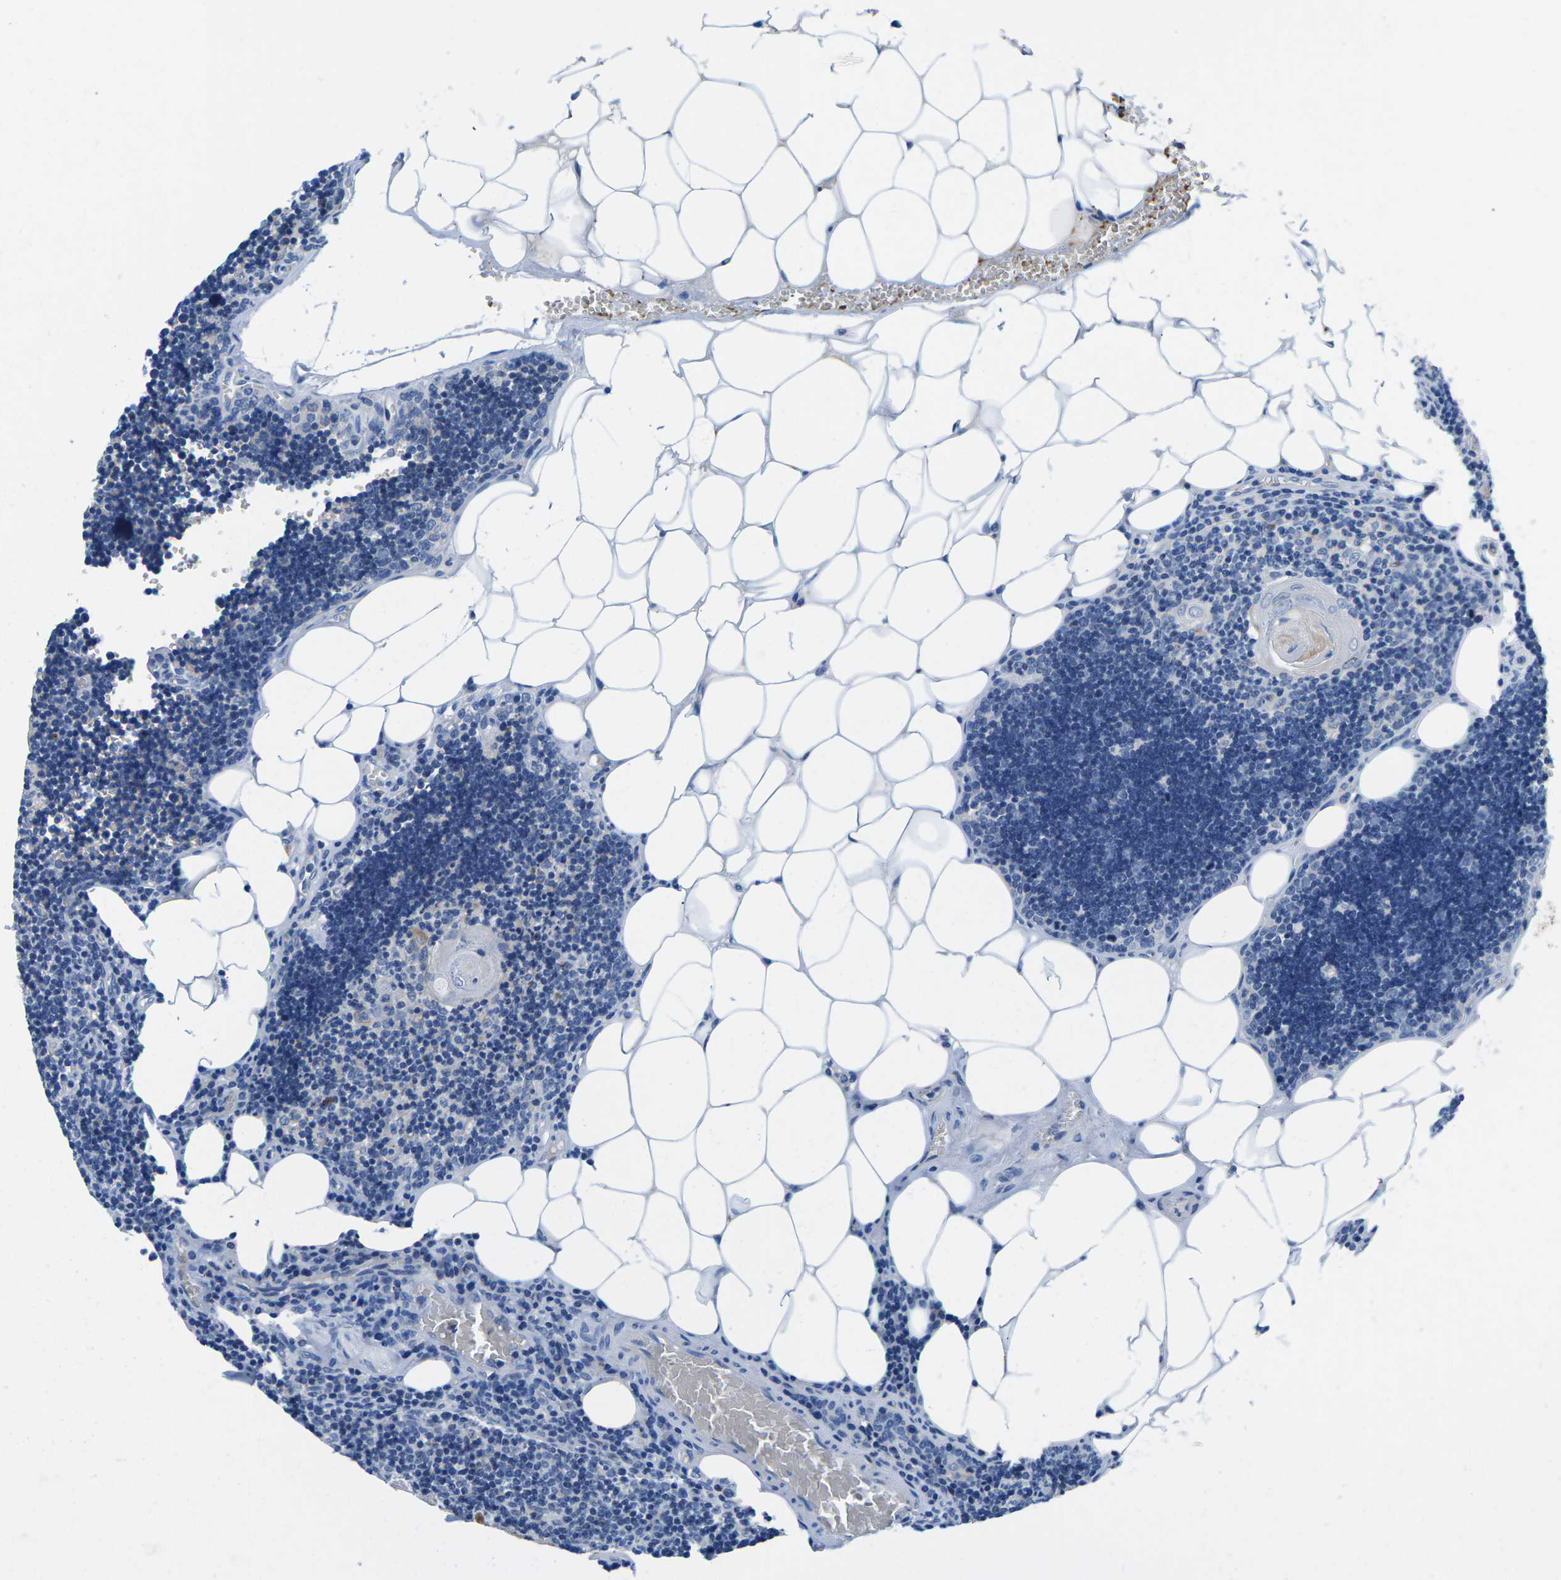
{"staining": {"intensity": "negative", "quantity": "none", "location": "none"}, "tissue": "lymph node", "cell_type": "Germinal center cells", "image_type": "normal", "snomed": [{"axis": "morphology", "description": "Normal tissue, NOS"}, {"axis": "topography", "description": "Lymph node"}], "caption": "DAB (3,3'-diaminobenzidine) immunohistochemical staining of unremarkable human lymph node reveals no significant staining in germinal center cells.", "gene": "TM6SF1", "patient": {"sex": "male", "age": 33}}